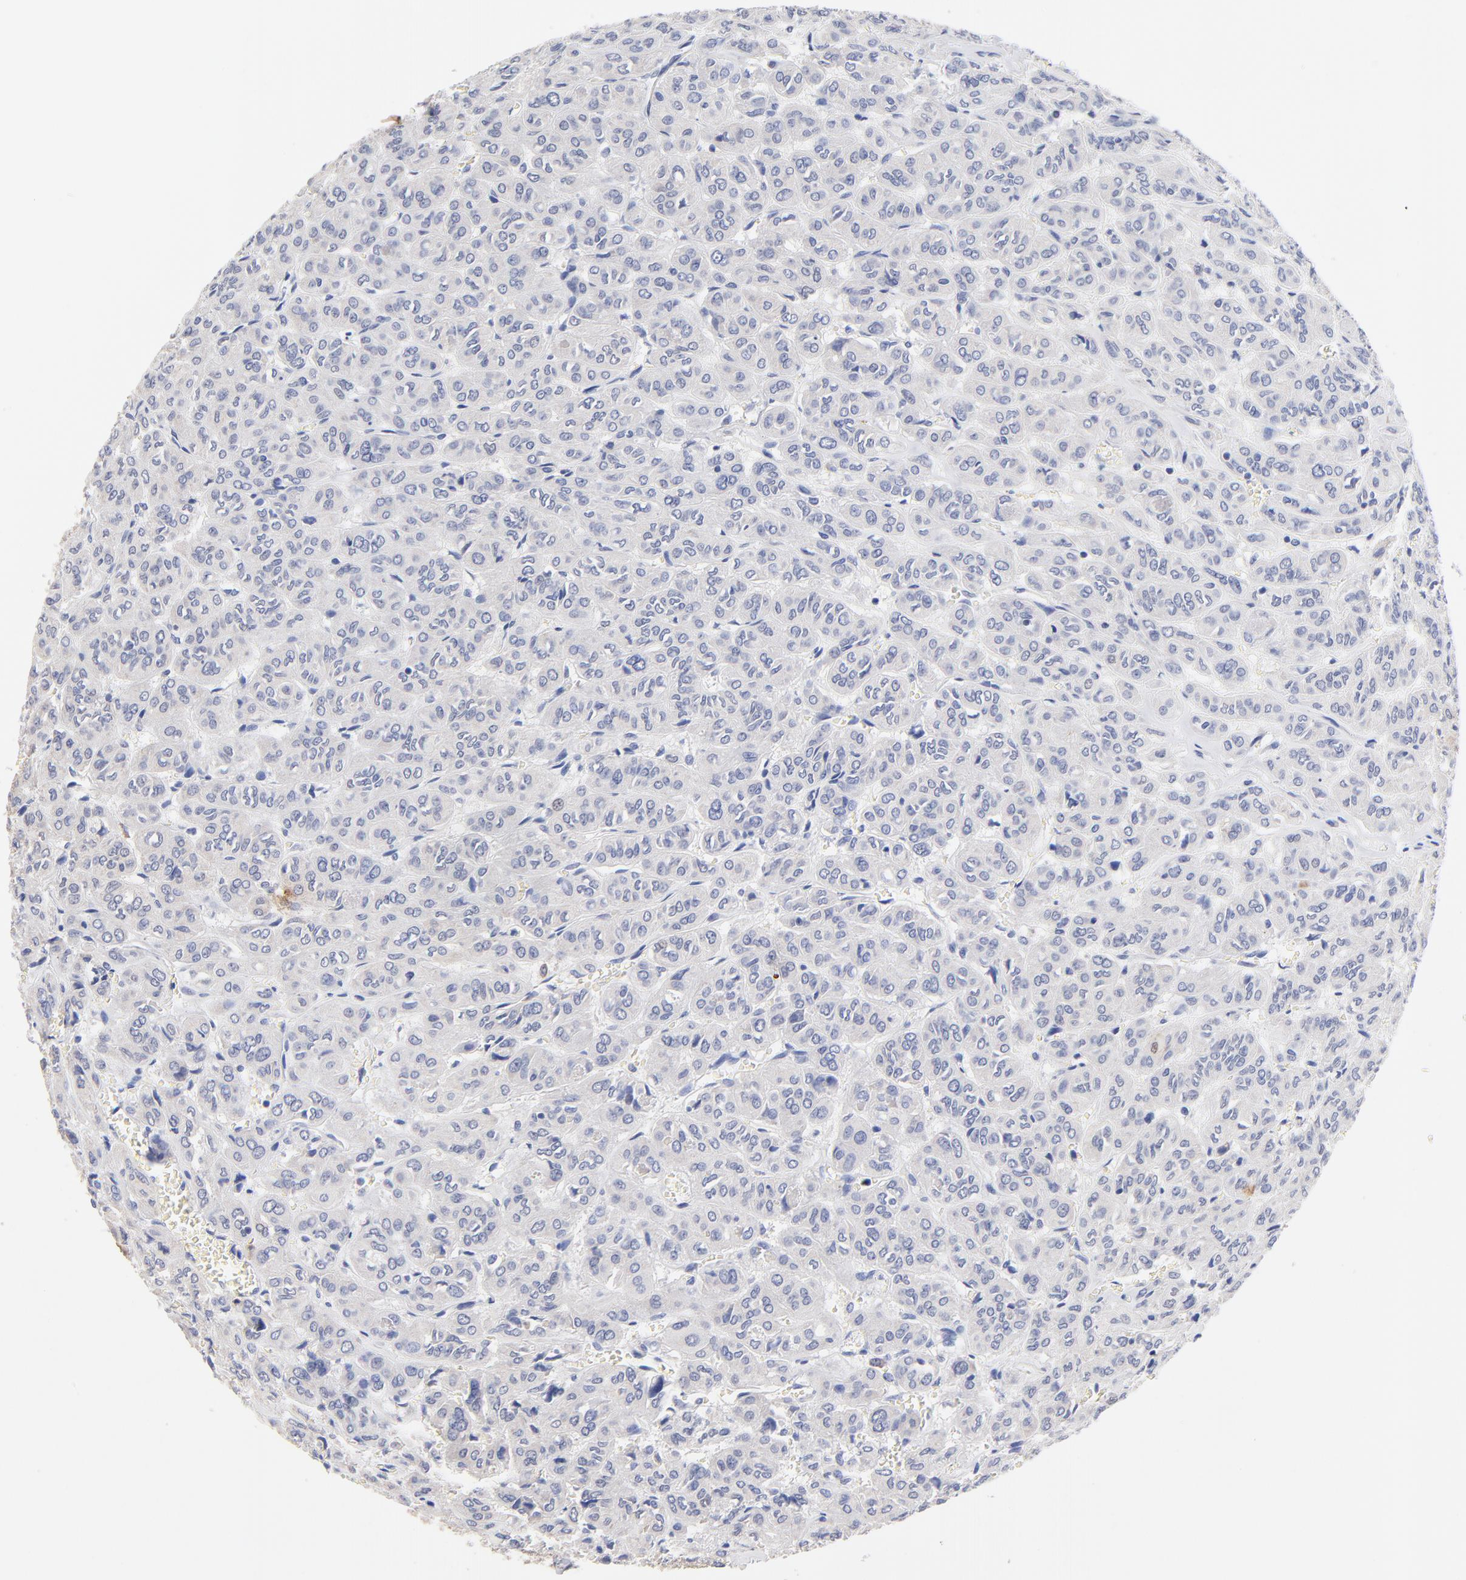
{"staining": {"intensity": "negative", "quantity": "none", "location": "none"}, "tissue": "thyroid cancer", "cell_type": "Tumor cells", "image_type": "cancer", "snomed": [{"axis": "morphology", "description": "Follicular adenoma carcinoma, NOS"}, {"axis": "topography", "description": "Thyroid gland"}], "caption": "The image exhibits no significant positivity in tumor cells of thyroid cancer (follicular adenoma carcinoma).", "gene": "TWNK", "patient": {"sex": "female", "age": 71}}